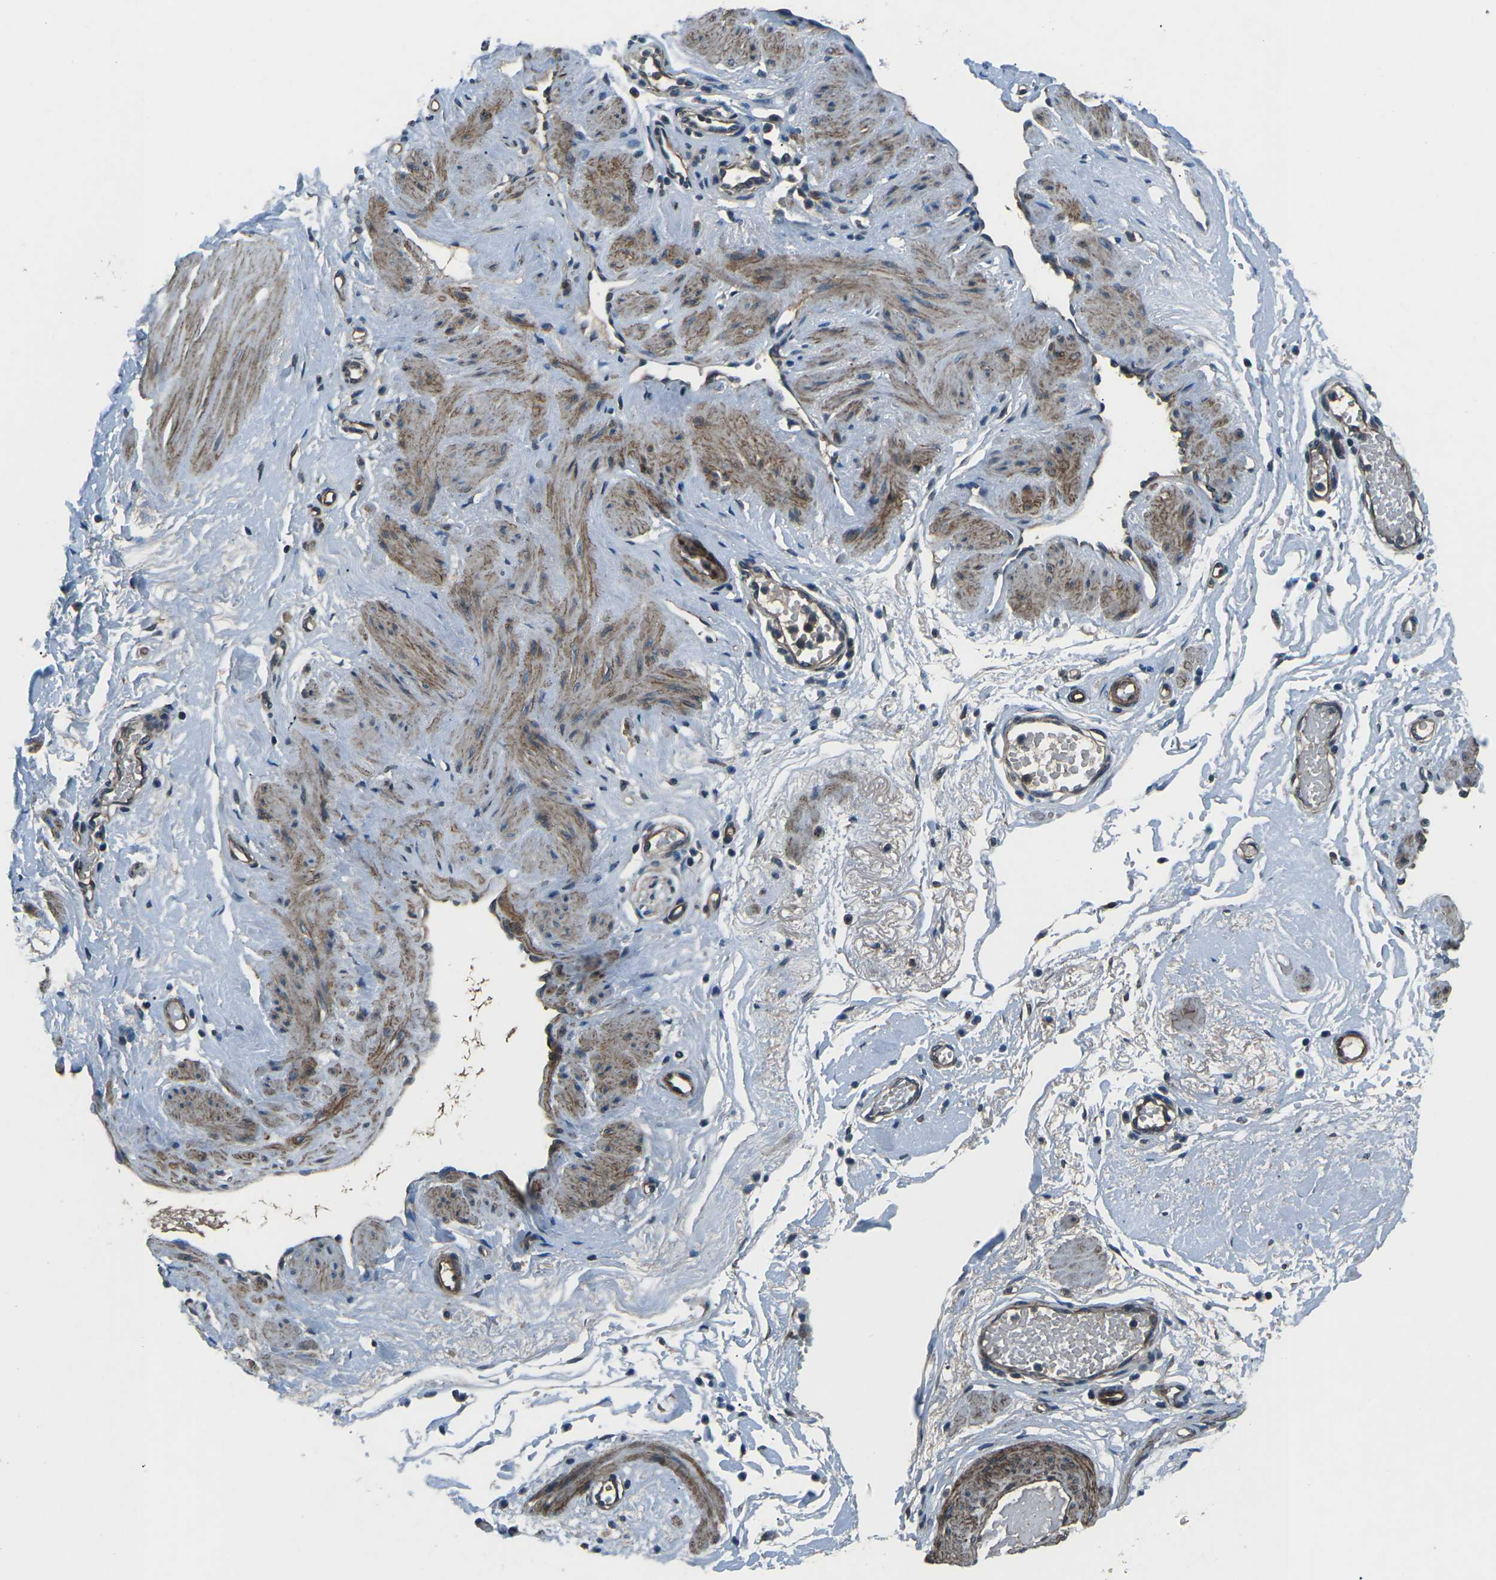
{"staining": {"intensity": "moderate", "quantity": ">75%", "location": "cytoplasmic/membranous"}, "tissue": "adipose tissue", "cell_type": "Adipocytes", "image_type": "normal", "snomed": [{"axis": "morphology", "description": "Normal tissue, NOS"}, {"axis": "topography", "description": "Soft tissue"}, {"axis": "topography", "description": "Vascular tissue"}], "caption": "Immunohistochemistry image of benign adipose tissue stained for a protein (brown), which displays medium levels of moderate cytoplasmic/membranous staining in approximately >75% of adipocytes.", "gene": "AFAP1", "patient": {"sex": "female", "age": 35}}